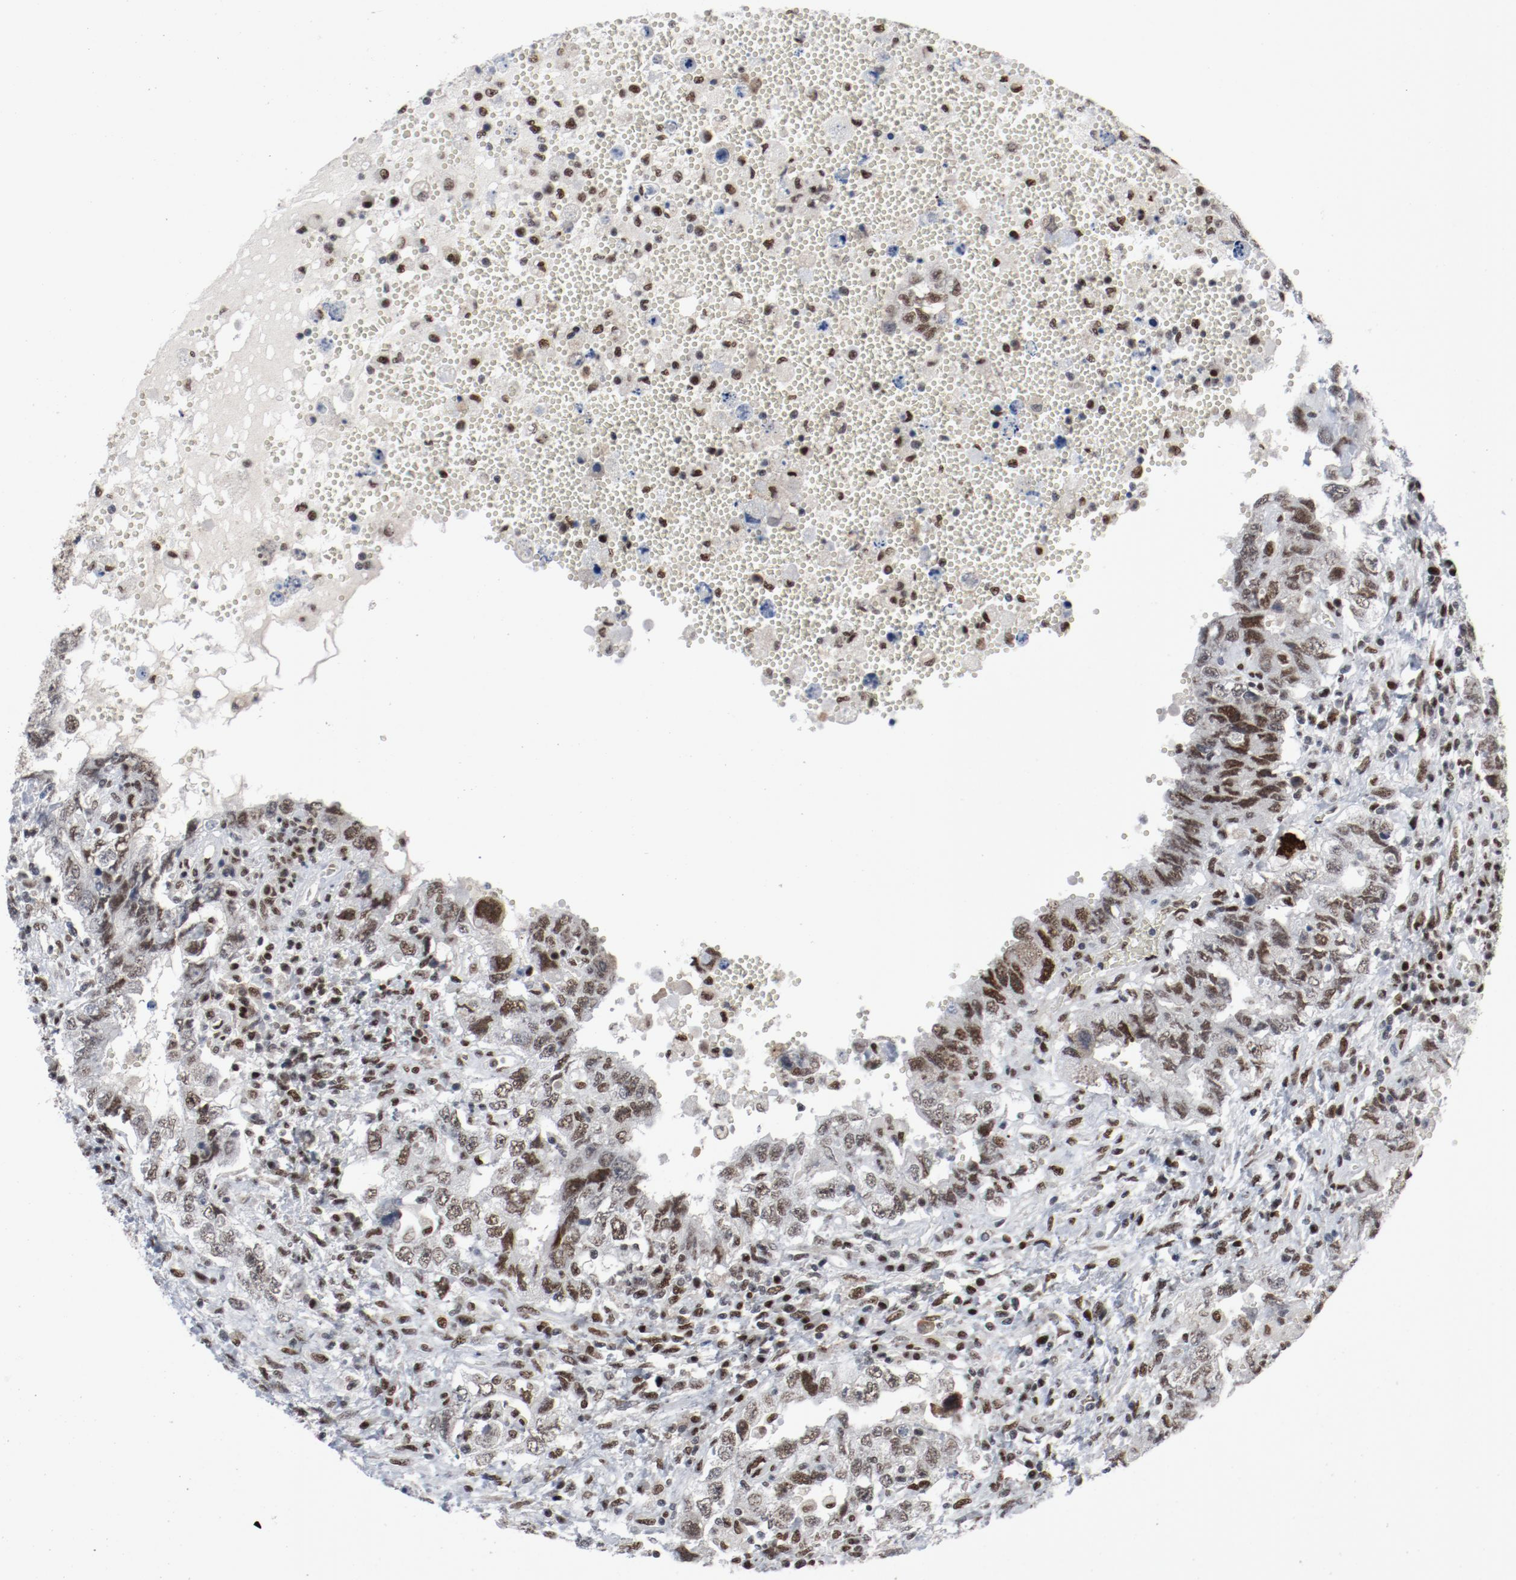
{"staining": {"intensity": "moderate", "quantity": ">75%", "location": "nuclear"}, "tissue": "testis cancer", "cell_type": "Tumor cells", "image_type": "cancer", "snomed": [{"axis": "morphology", "description": "Carcinoma, Embryonal, NOS"}, {"axis": "topography", "description": "Testis"}], "caption": "Testis cancer (embryonal carcinoma) tissue shows moderate nuclear expression in approximately >75% of tumor cells (DAB (3,3'-diaminobenzidine) = brown stain, brightfield microscopy at high magnification).", "gene": "JMJD6", "patient": {"sex": "male", "age": 26}}